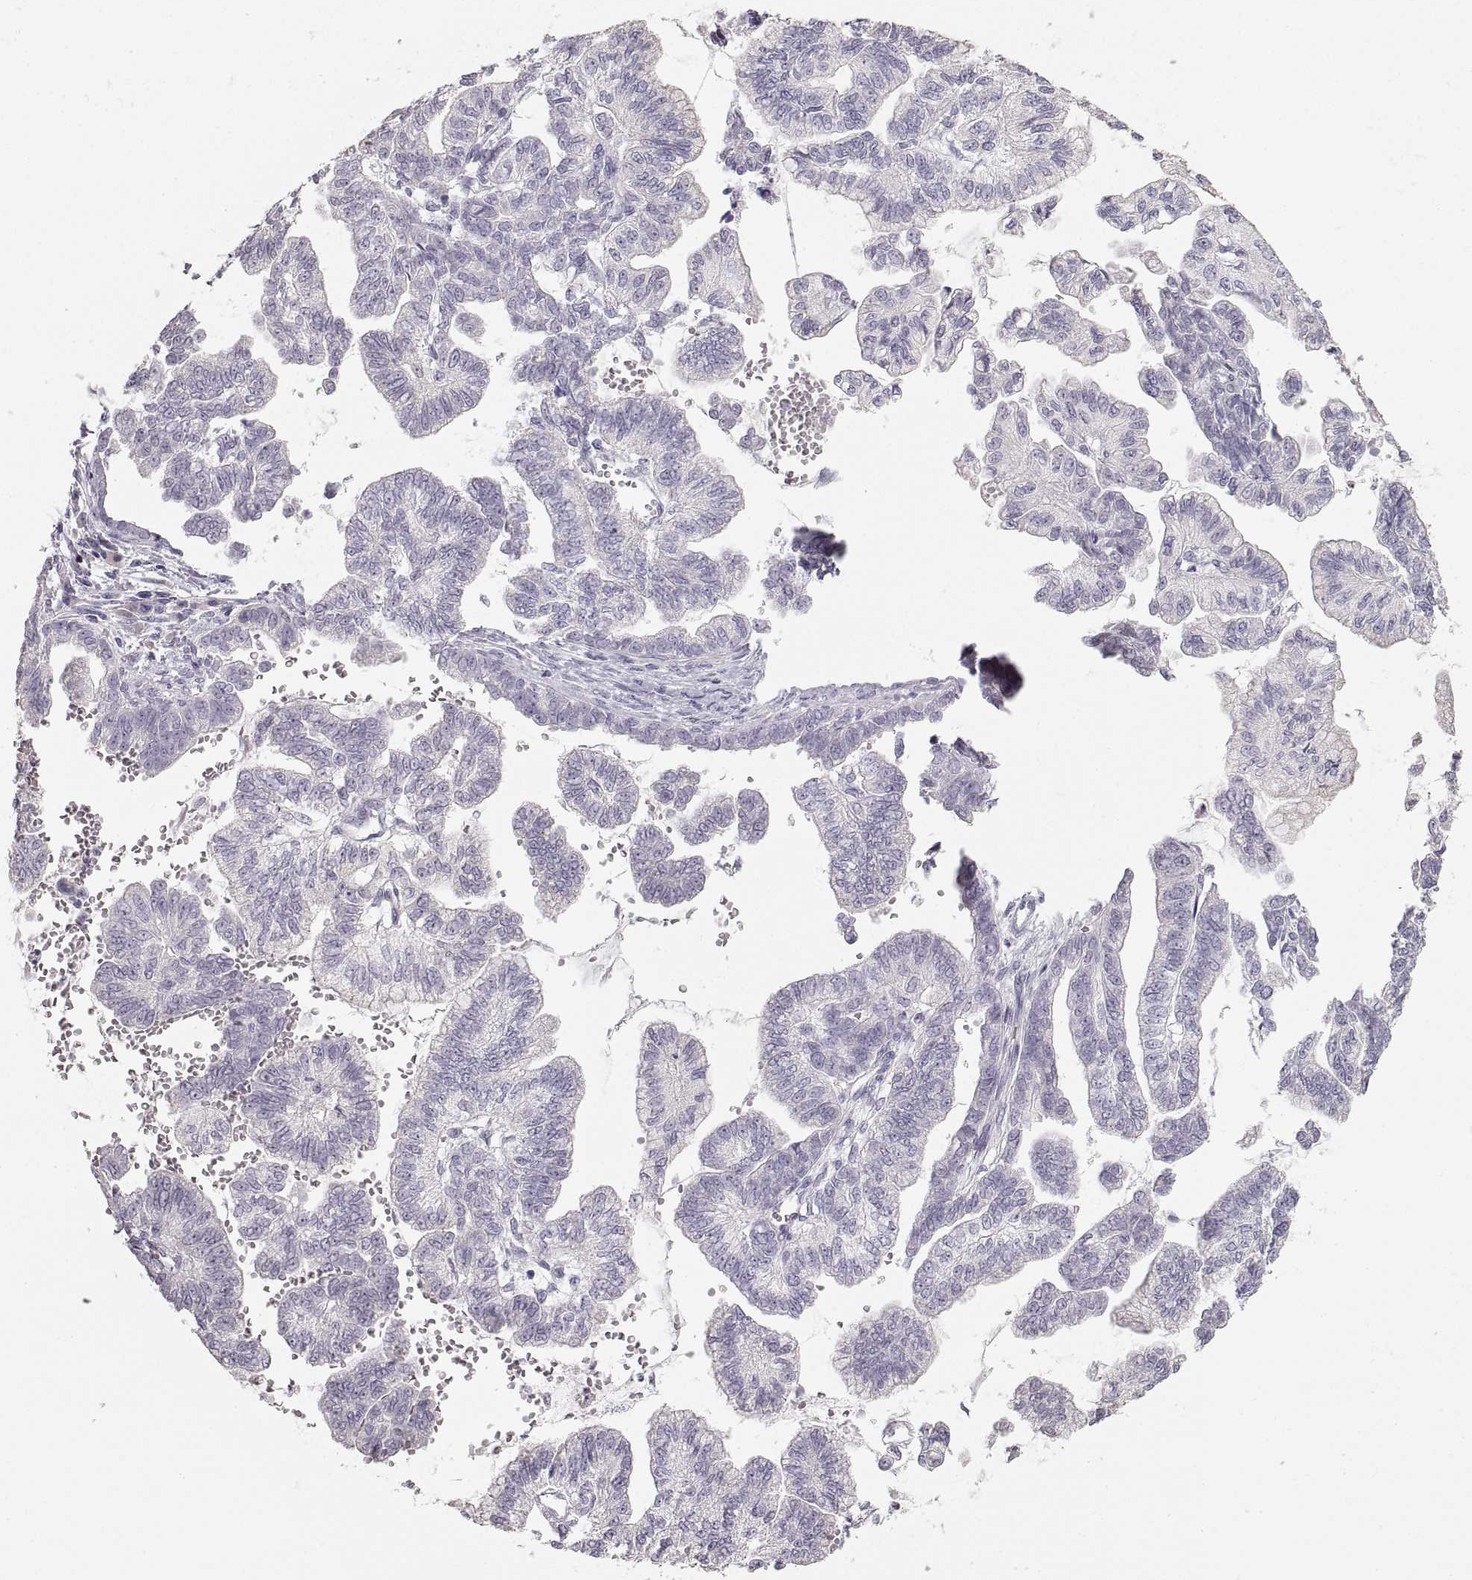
{"staining": {"intensity": "negative", "quantity": "none", "location": "none"}, "tissue": "stomach cancer", "cell_type": "Tumor cells", "image_type": "cancer", "snomed": [{"axis": "morphology", "description": "Adenocarcinoma, NOS"}, {"axis": "topography", "description": "Stomach"}], "caption": "There is no significant positivity in tumor cells of stomach cancer.", "gene": "ZP3", "patient": {"sex": "male", "age": 83}}